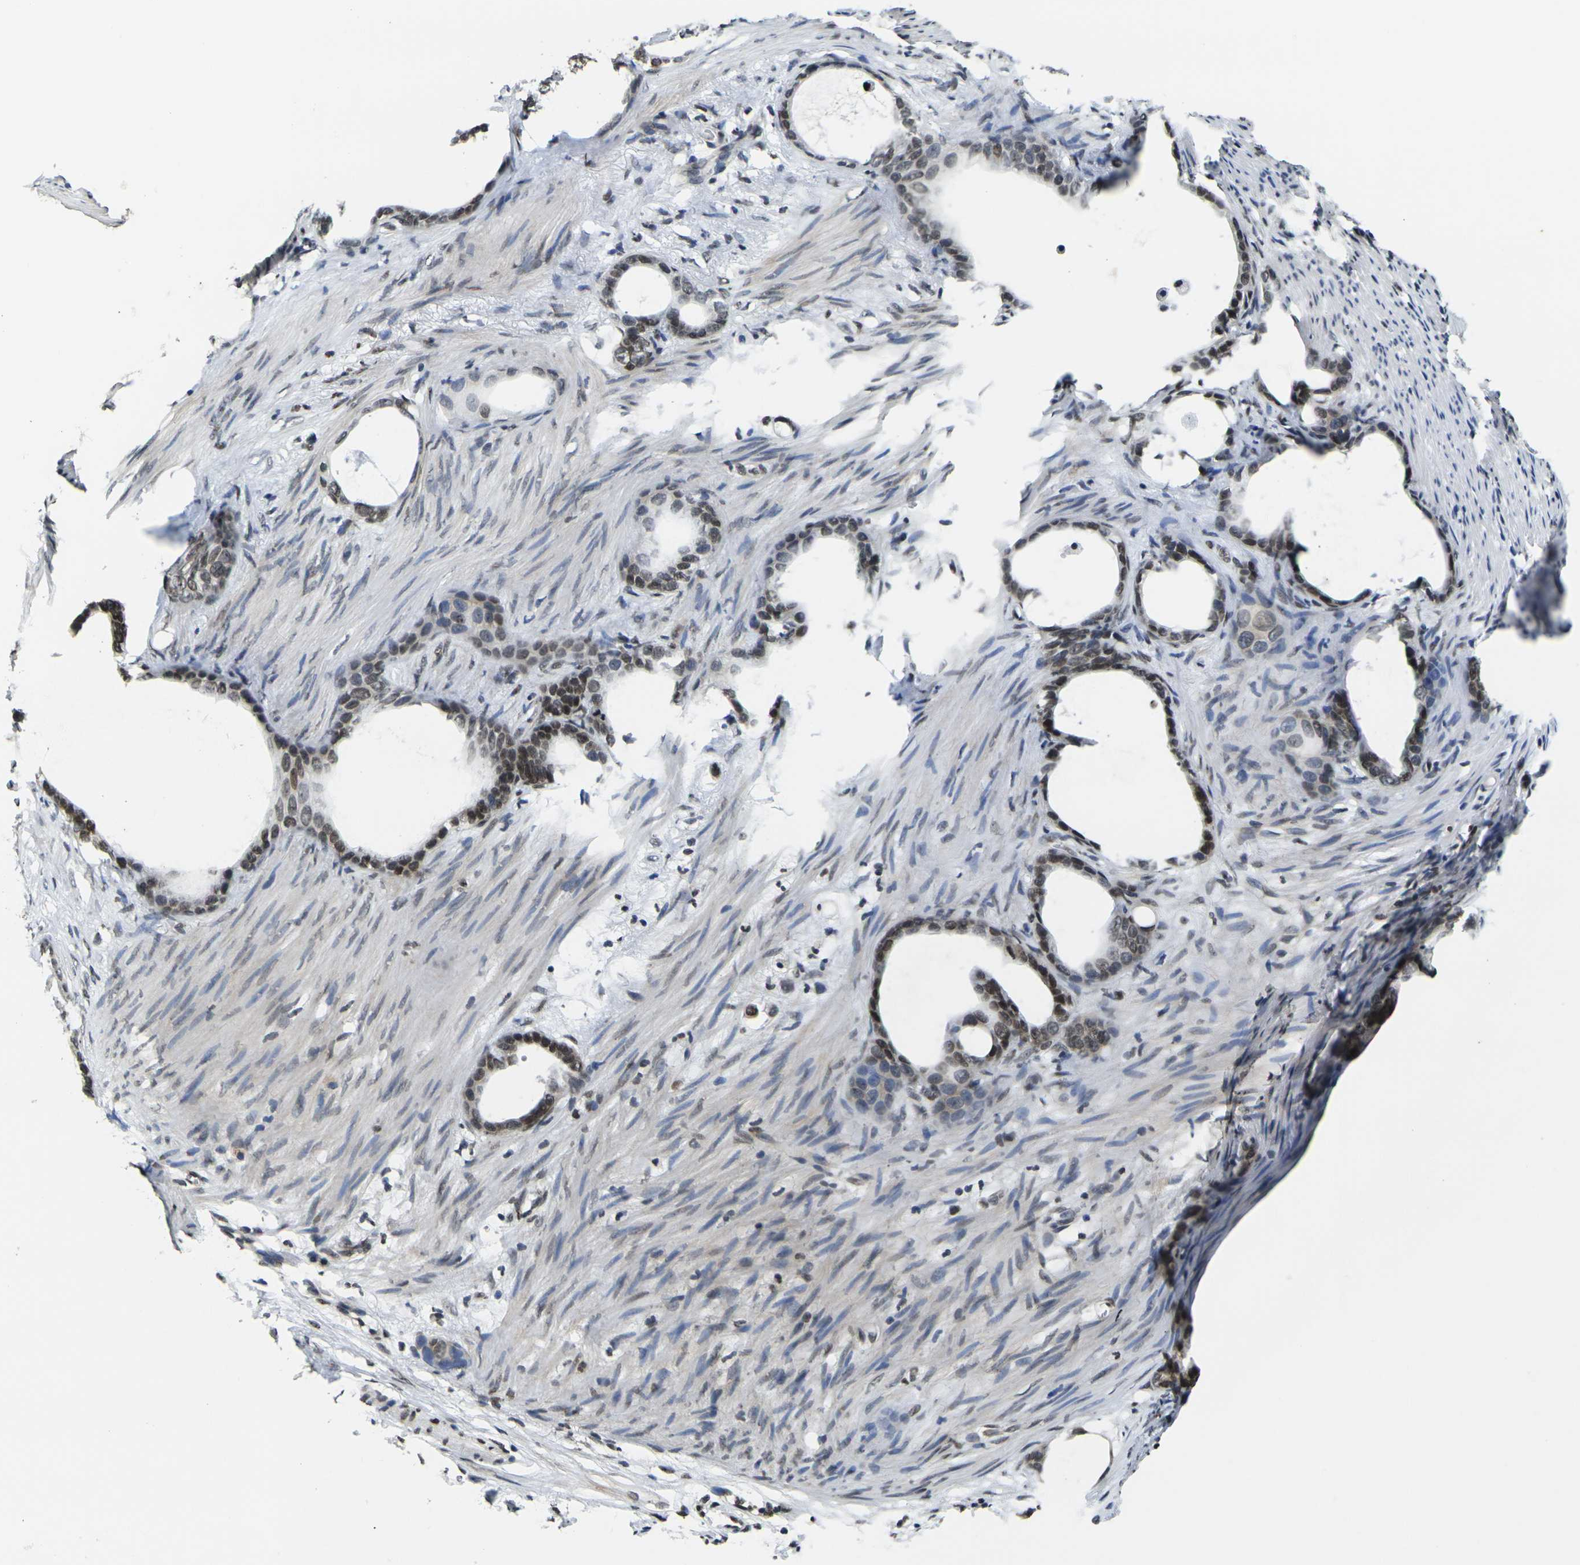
{"staining": {"intensity": "weak", "quantity": "25%-75%", "location": "nuclear"}, "tissue": "stomach cancer", "cell_type": "Tumor cells", "image_type": "cancer", "snomed": [{"axis": "morphology", "description": "Adenocarcinoma, NOS"}, {"axis": "topography", "description": "Stomach"}], "caption": "Immunohistochemical staining of human adenocarcinoma (stomach) reveals low levels of weak nuclear protein expression in about 25%-75% of tumor cells.", "gene": "H1-10", "patient": {"sex": "female", "age": 75}}